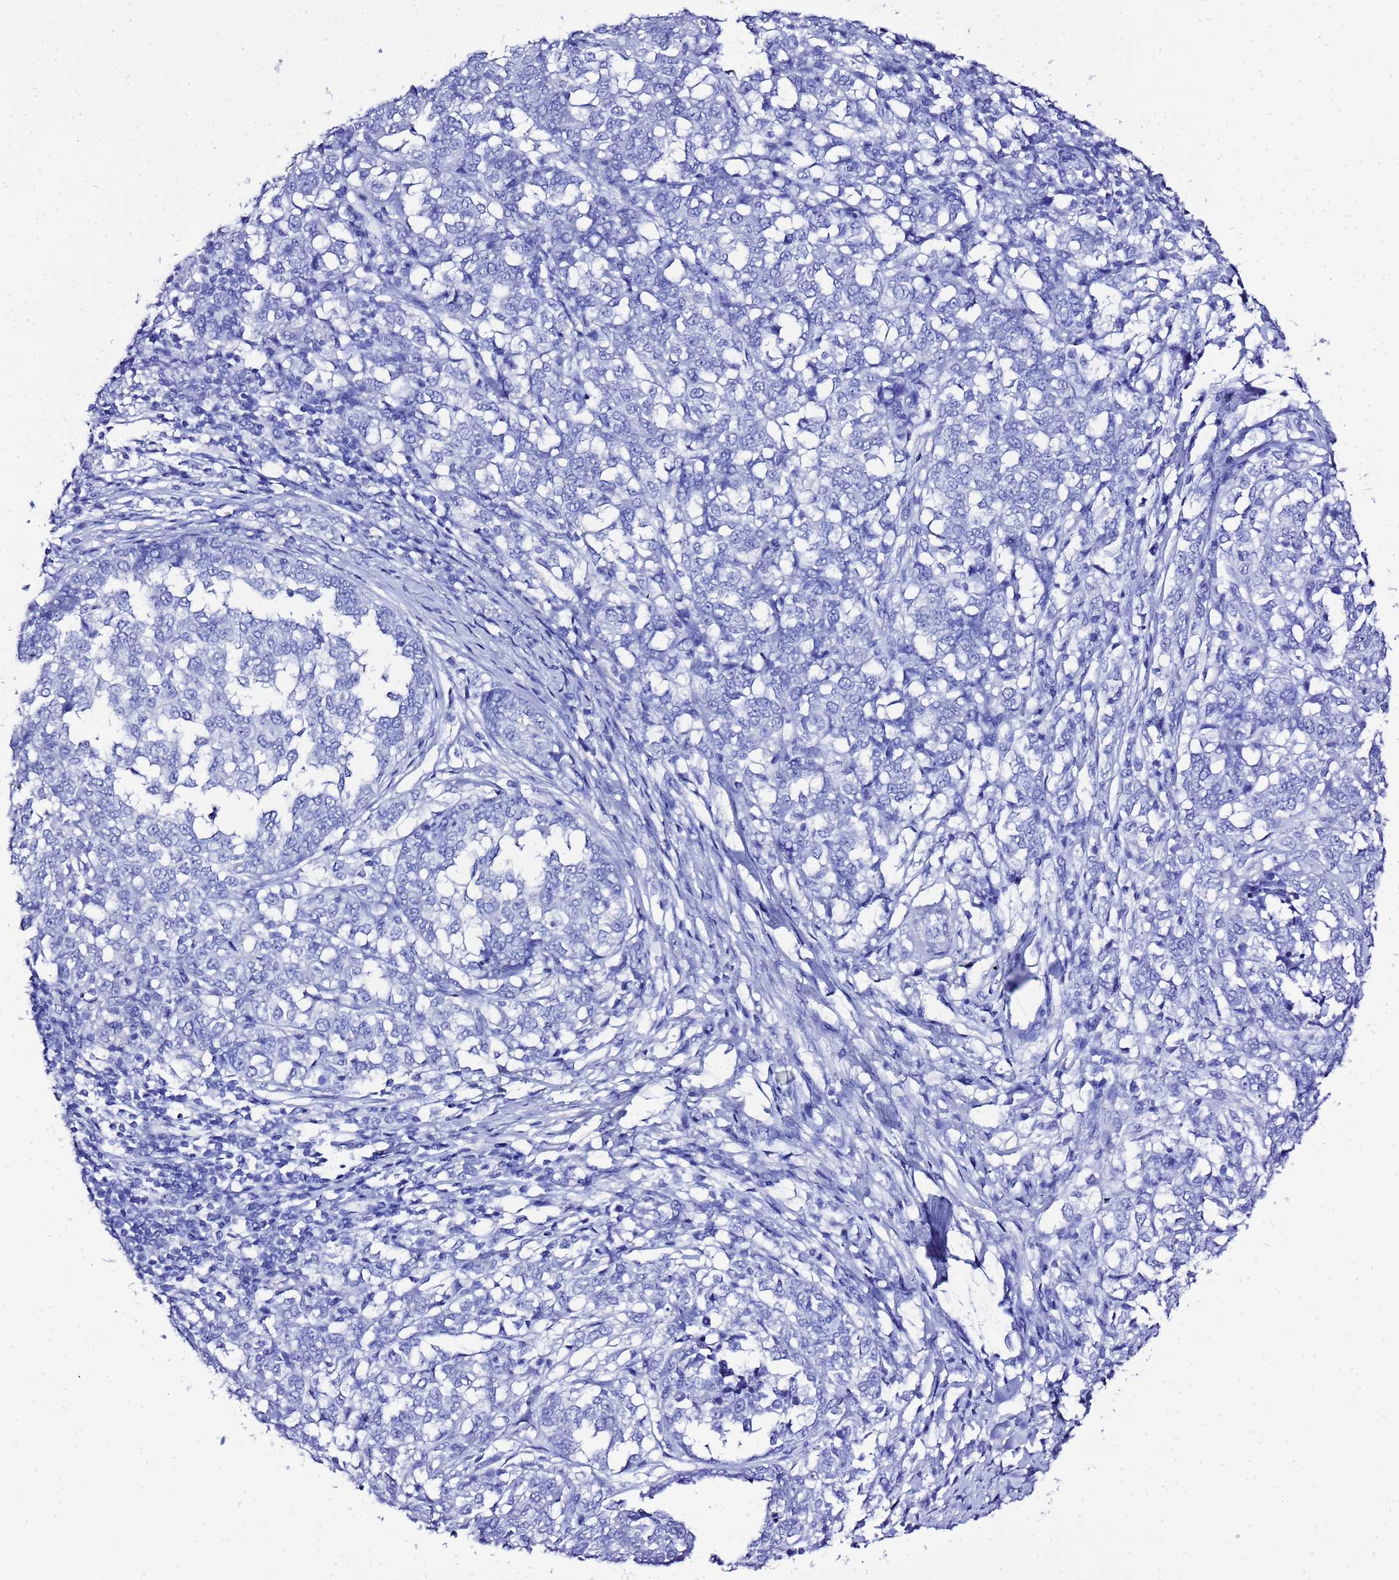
{"staining": {"intensity": "negative", "quantity": "none", "location": "none"}, "tissue": "melanoma", "cell_type": "Tumor cells", "image_type": "cancer", "snomed": [{"axis": "morphology", "description": "Malignant melanoma, NOS"}, {"axis": "topography", "description": "Skin"}], "caption": "Immunohistochemistry (IHC) micrograph of human malignant melanoma stained for a protein (brown), which reveals no expression in tumor cells. The staining was performed using DAB (3,3'-diaminobenzidine) to visualize the protein expression in brown, while the nuclei were stained in blue with hematoxylin (Magnification: 20x).", "gene": "LIPF", "patient": {"sex": "female", "age": 72}}